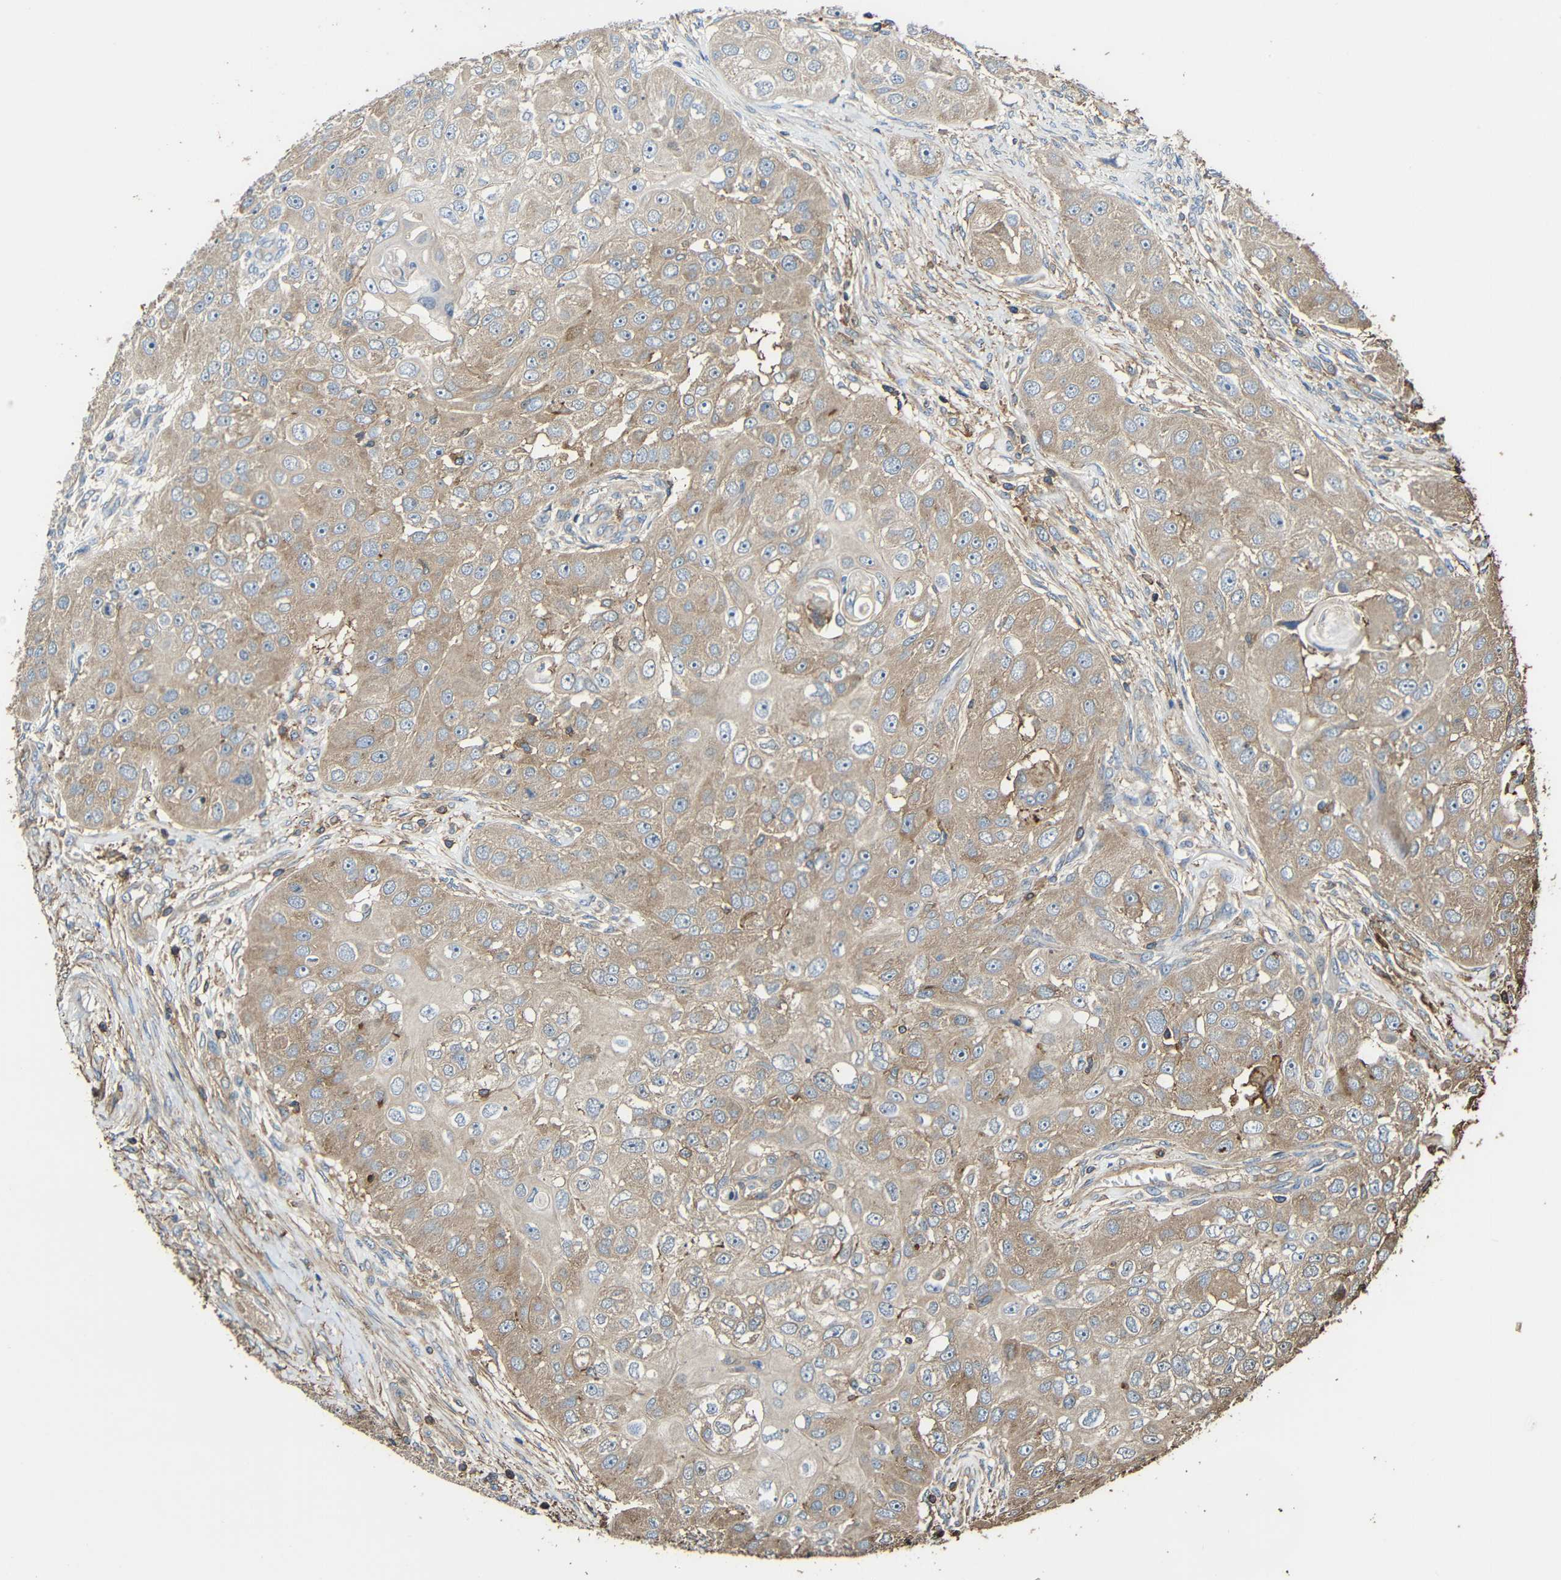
{"staining": {"intensity": "weak", "quantity": ">75%", "location": "cytoplasmic/membranous"}, "tissue": "head and neck cancer", "cell_type": "Tumor cells", "image_type": "cancer", "snomed": [{"axis": "morphology", "description": "Normal tissue, NOS"}, {"axis": "morphology", "description": "Squamous cell carcinoma, NOS"}, {"axis": "topography", "description": "Skeletal muscle"}, {"axis": "topography", "description": "Head-Neck"}], "caption": "Immunohistochemical staining of human head and neck cancer (squamous cell carcinoma) displays low levels of weak cytoplasmic/membranous staining in about >75% of tumor cells.", "gene": "RHOT2", "patient": {"sex": "male", "age": 51}}